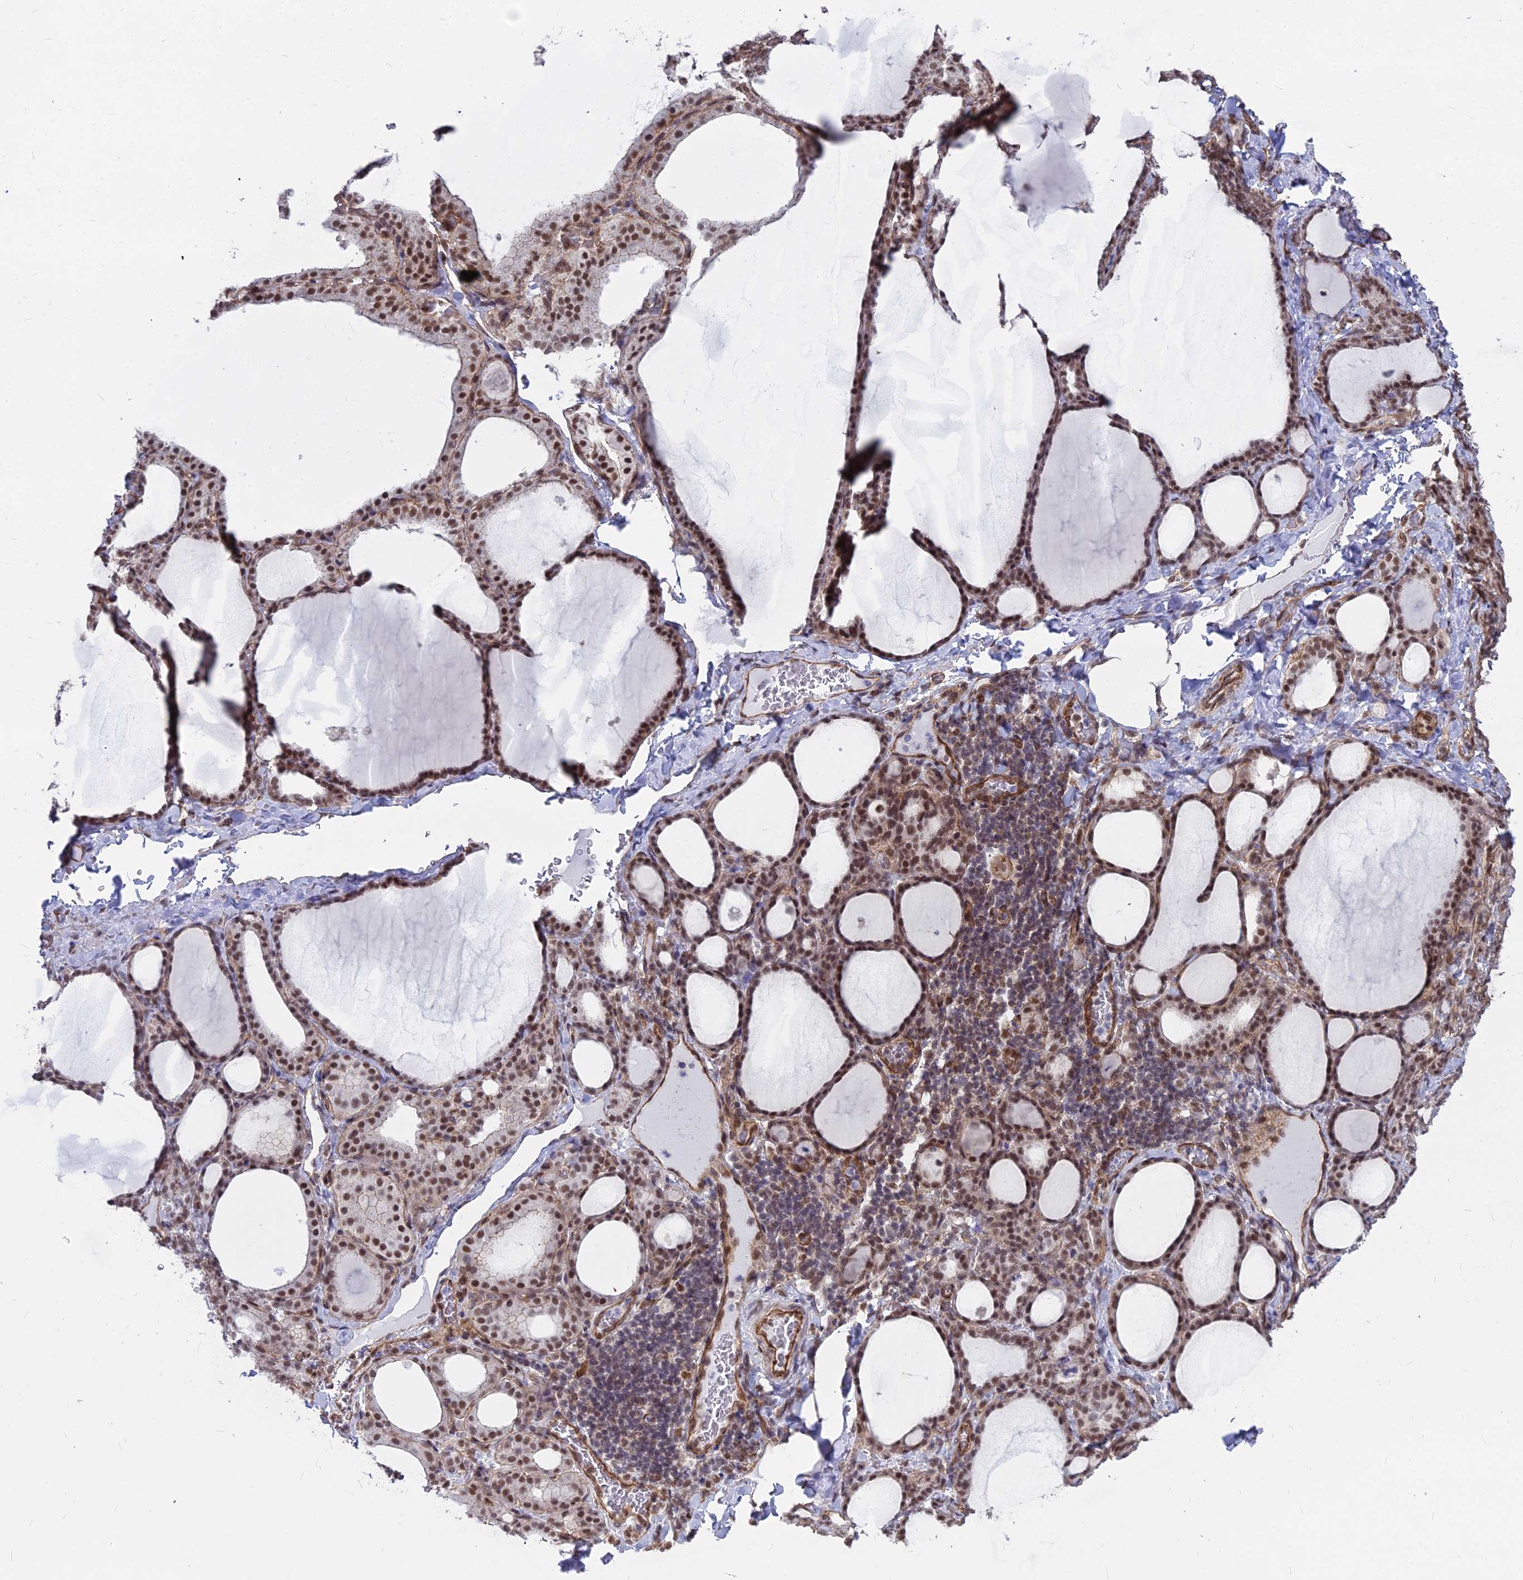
{"staining": {"intensity": "moderate", "quantity": ">75%", "location": "nuclear"}, "tissue": "thyroid gland", "cell_type": "Glandular cells", "image_type": "normal", "snomed": [{"axis": "morphology", "description": "Normal tissue, NOS"}, {"axis": "topography", "description": "Thyroid gland"}], "caption": "This is an image of immunohistochemistry (IHC) staining of benign thyroid gland, which shows moderate staining in the nuclear of glandular cells.", "gene": "YJU2", "patient": {"sex": "female", "age": 39}}